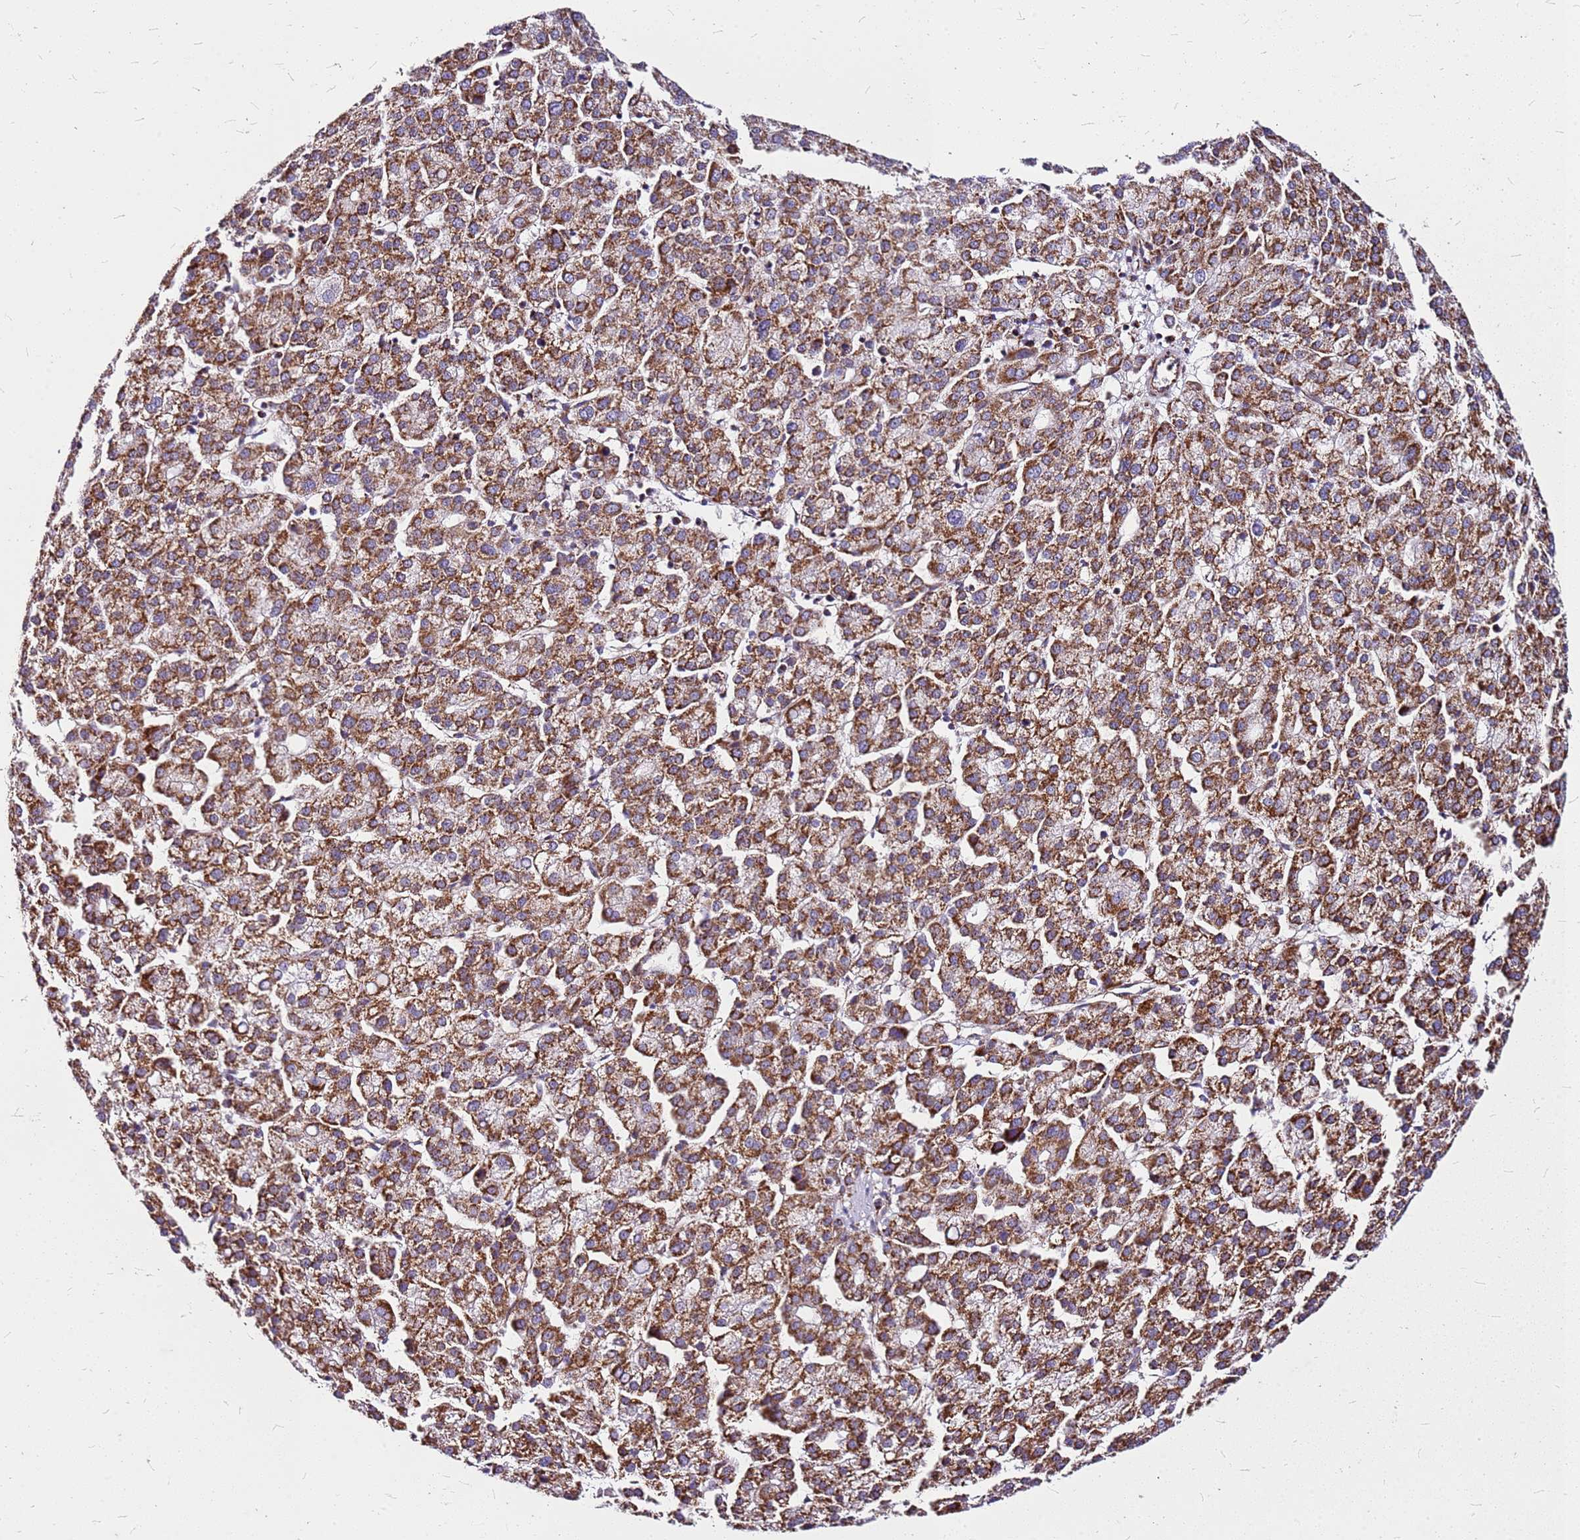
{"staining": {"intensity": "moderate", "quantity": ">75%", "location": "cytoplasmic/membranous"}, "tissue": "liver cancer", "cell_type": "Tumor cells", "image_type": "cancer", "snomed": [{"axis": "morphology", "description": "Carcinoma, Hepatocellular, NOS"}, {"axis": "topography", "description": "Liver"}], "caption": "Hepatocellular carcinoma (liver) stained for a protein reveals moderate cytoplasmic/membranous positivity in tumor cells.", "gene": "OR51T1", "patient": {"sex": "female", "age": 58}}